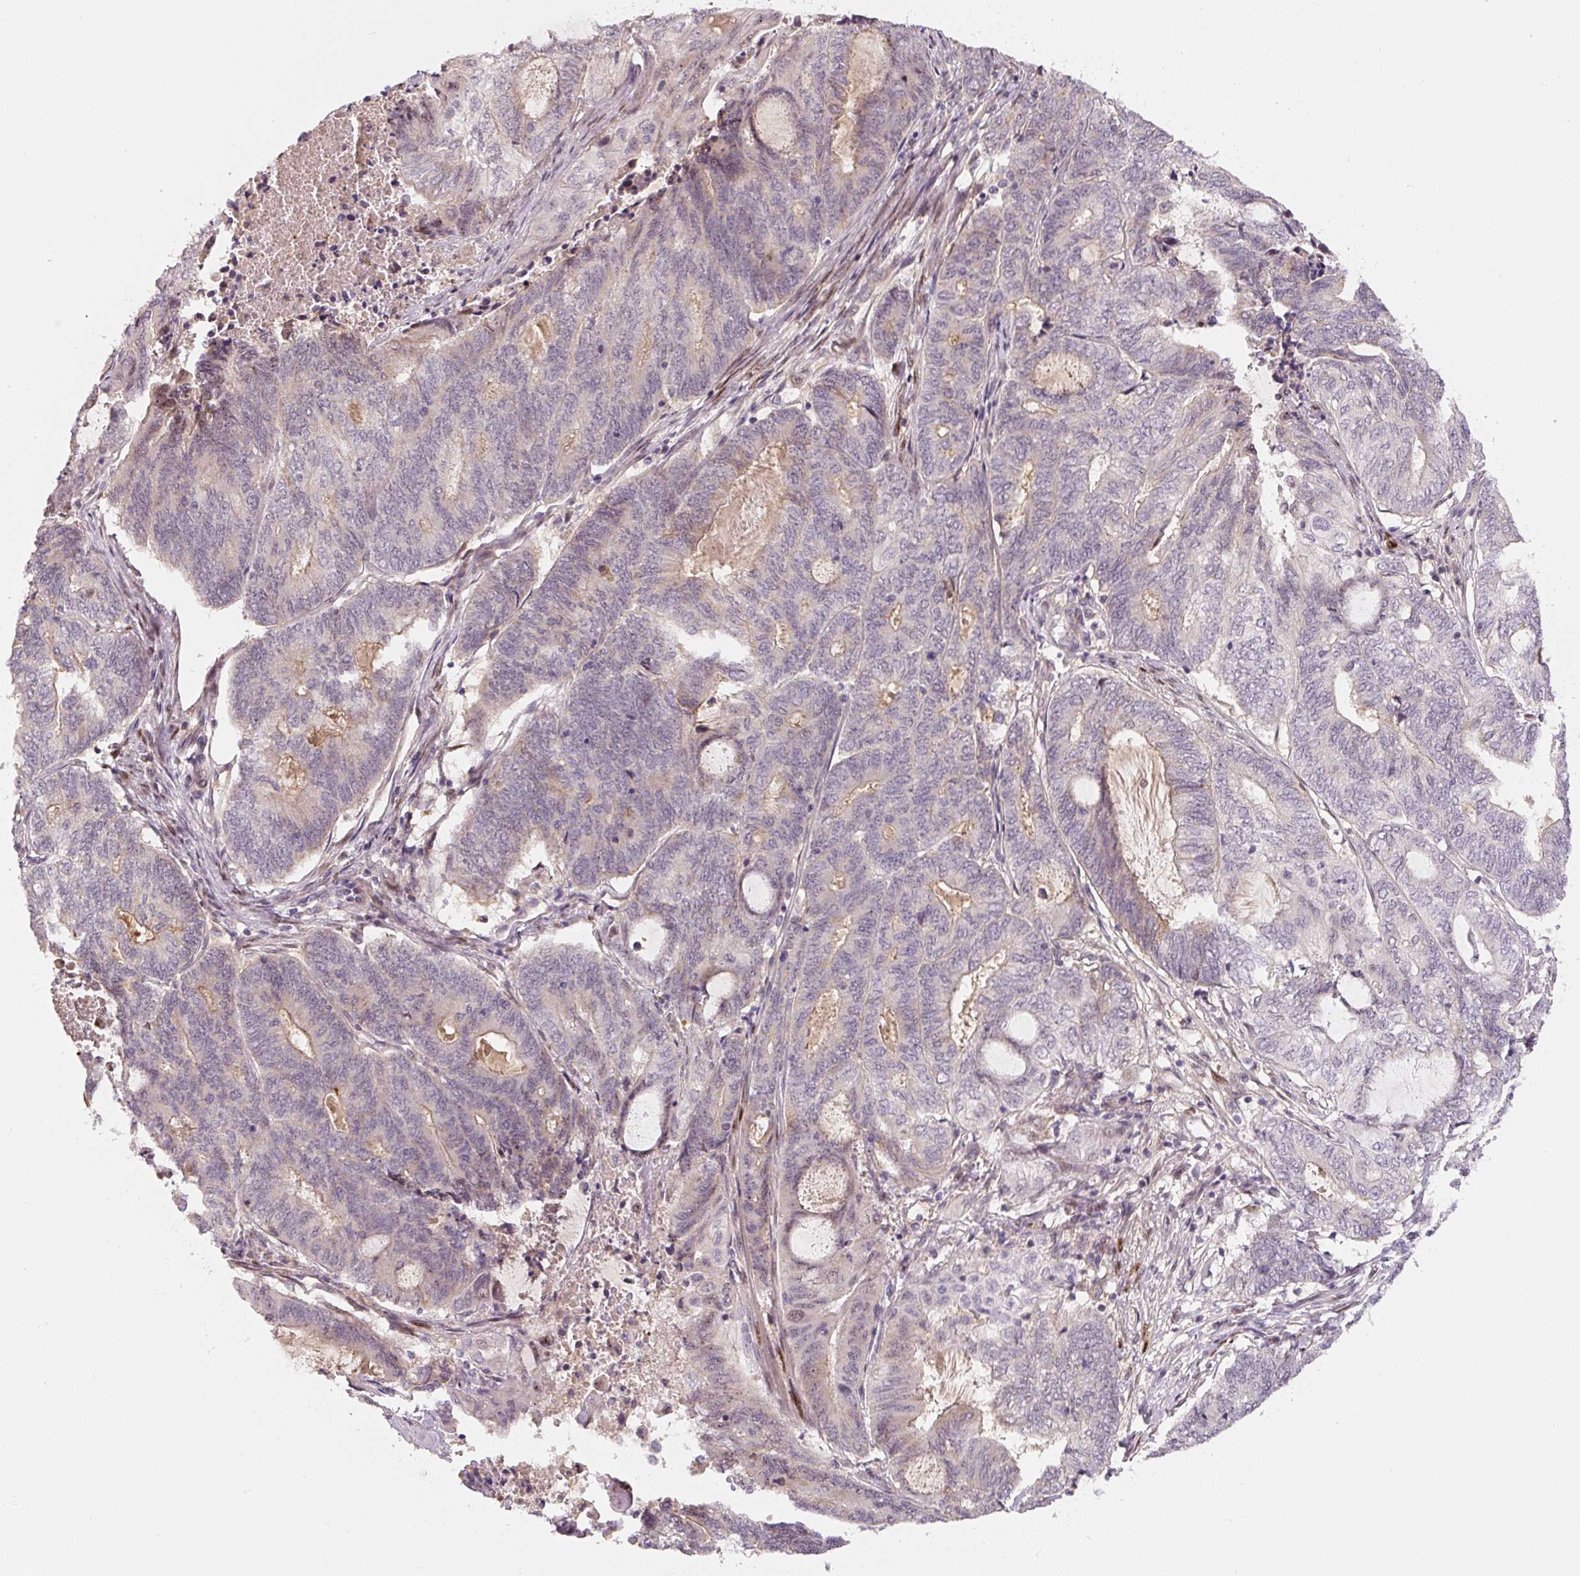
{"staining": {"intensity": "negative", "quantity": "none", "location": "none"}, "tissue": "endometrial cancer", "cell_type": "Tumor cells", "image_type": "cancer", "snomed": [{"axis": "morphology", "description": "Adenocarcinoma, NOS"}, {"axis": "topography", "description": "Uterus"}, {"axis": "topography", "description": "Endometrium"}], "caption": "IHC photomicrograph of human endometrial cancer (adenocarcinoma) stained for a protein (brown), which shows no positivity in tumor cells.", "gene": "PWWP3B", "patient": {"sex": "female", "age": 70}}